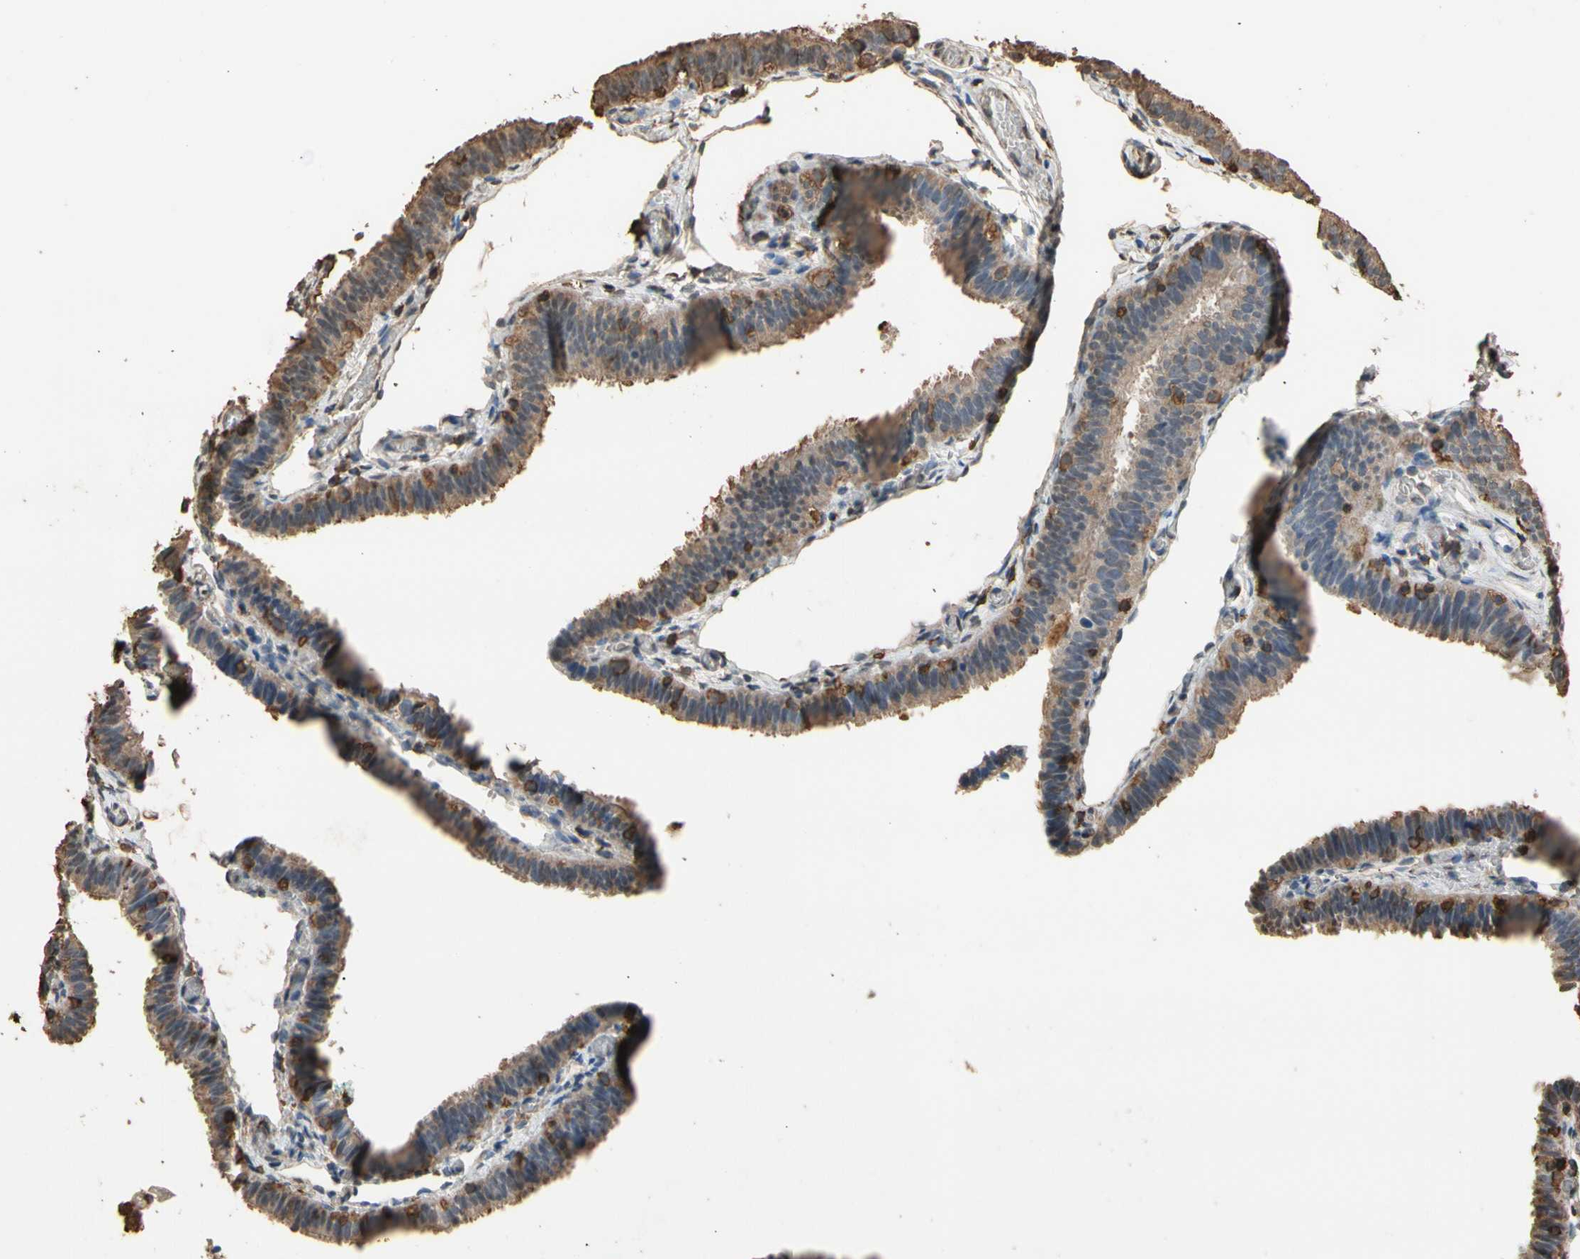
{"staining": {"intensity": "moderate", "quantity": ">75%", "location": "cytoplasmic/membranous"}, "tissue": "fallopian tube", "cell_type": "Glandular cells", "image_type": "normal", "snomed": [{"axis": "morphology", "description": "Normal tissue, NOS"}, {"axis": "topography", "description": "Fallopian tube"}], "caption": "The image displays staining of benign fallopian tube, revealing moderate cytoplasmic/membranous protein staining (brown color) within glandular cells.", "gene": "TNFSF13B", "patient": {"sex": "female", "age": 46}}